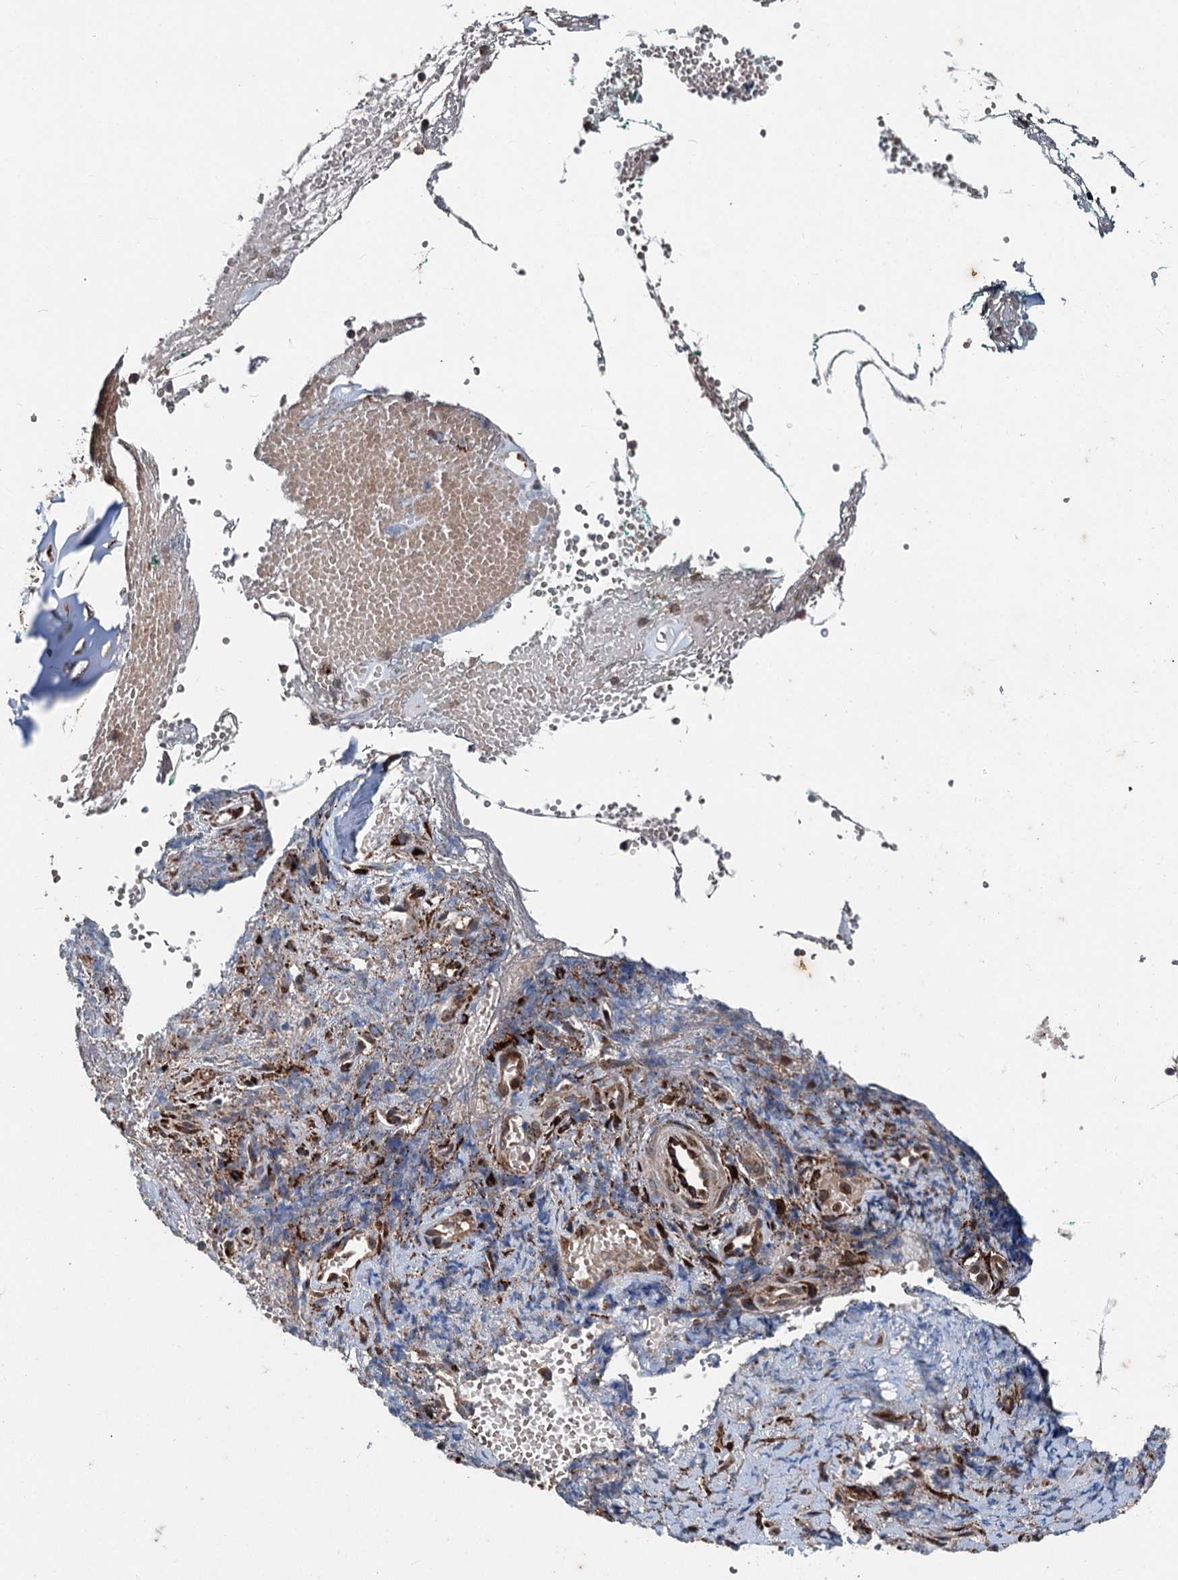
{"staining": {"intensity": "strong", "quantity": ">75%", "location": "cytoplasmic/membranous"}, "tissue": "adipose tissue", "cell_type": "Adipocytes", "image_type": "normal", "snomed": [{"axis": "morphology", "description": "Normal tissue, NOS"}, {"axis": "morphology", "description": "Basal cell carcinoma"}, {"axis": "topography", "description": "Cartilage tissue"}, {"axis": "topography", "description": "Nasopharynx"}, {"axis": "topography", "description": "Oral tissue"}], "caption": "Adipose tissue stained with immunohistochemistry (IHC) demonstrates strong cytoplasmic/membranous staining in approximately >75% of adipocytes.", "gene": "DDIAS", "patient": {"sex": "female", "age": 77}}